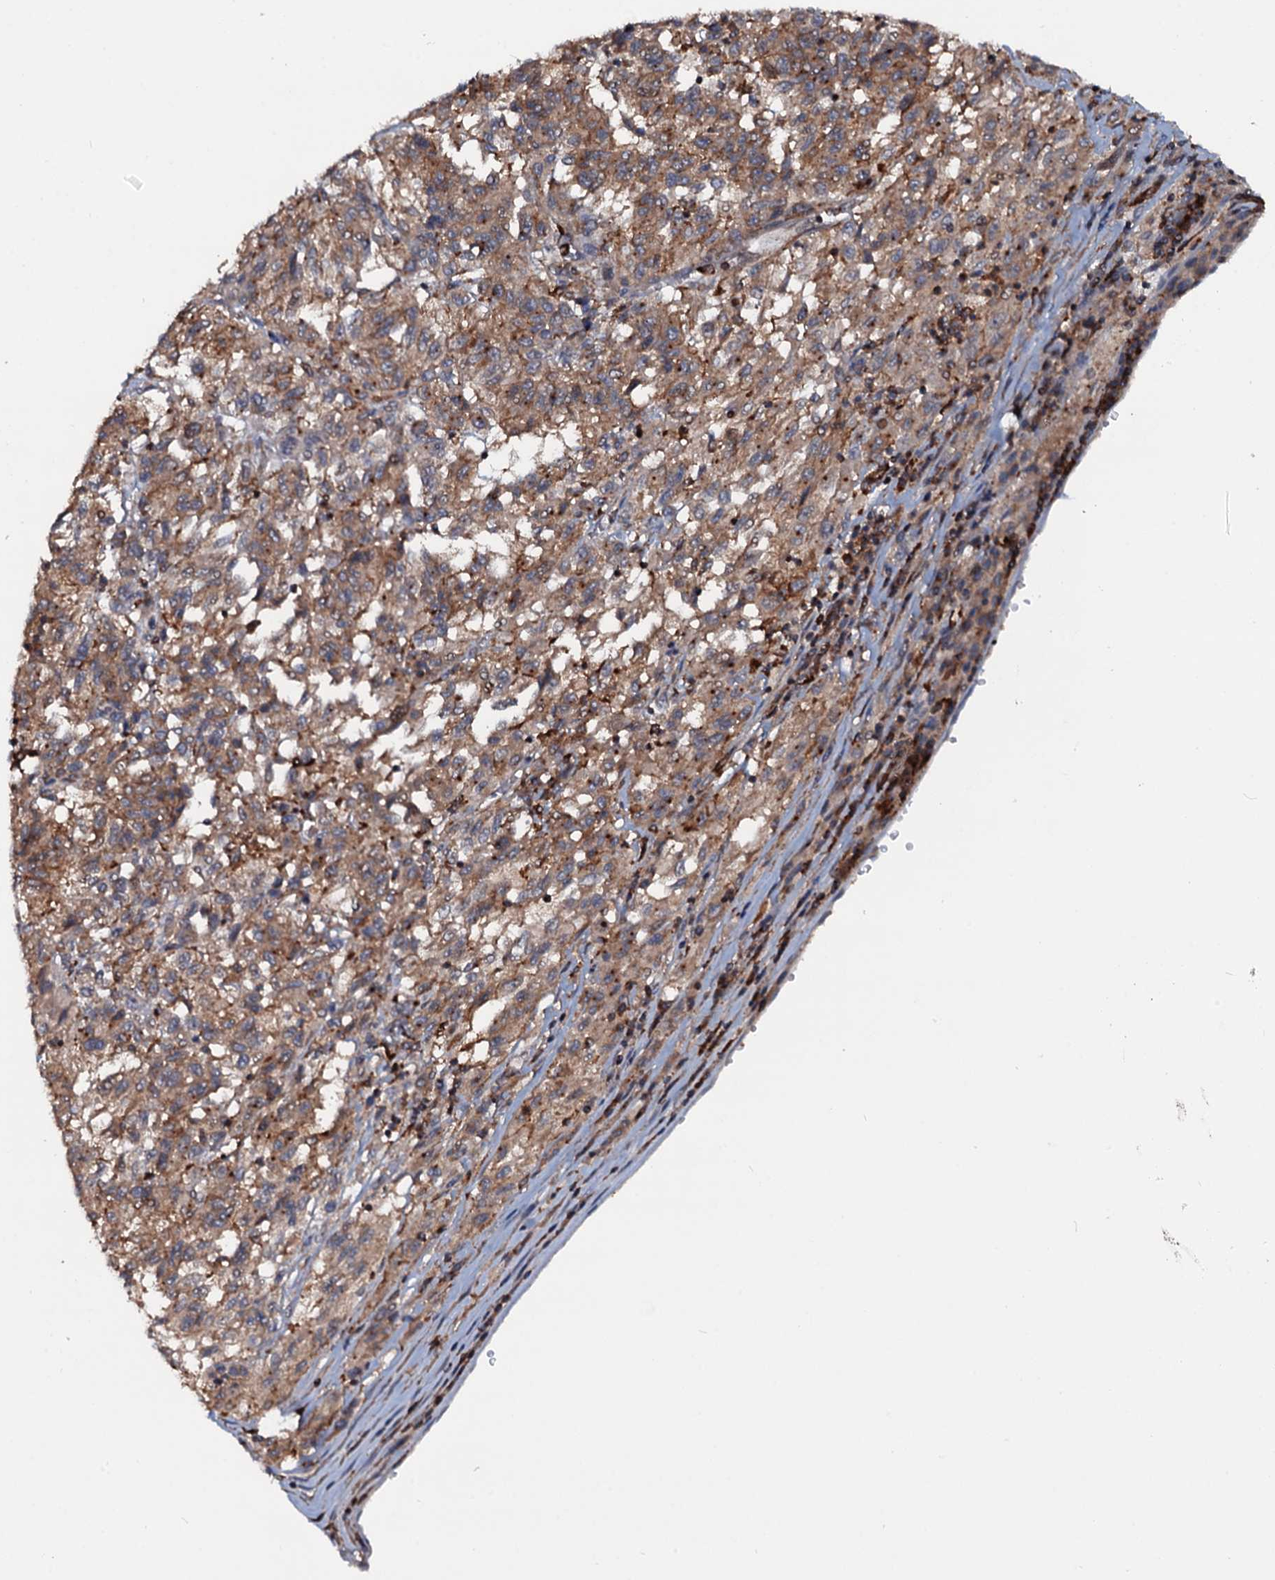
{"staining": {"intensity": "moderate", "quantity": ">75%", "location": "cytoplasmic/membranous"}, "tissue": "melanoma", "cell_type": "Tumor cells", "image_type": "cancer", "snomed": [{"axis": "morphology", "description": "Malignant melanoma, Metastatic site"}, {"axis": "topography", "description": "Lung"}], "caption": "Tumor cells exhibit medium levels of moderate cytoplasmic/membranous positivity in about >75% of cells in melanoma. Nuclei are stained in blue.", "gene": "VAMP8", "patient": {"sex": "male", "age": 64}}